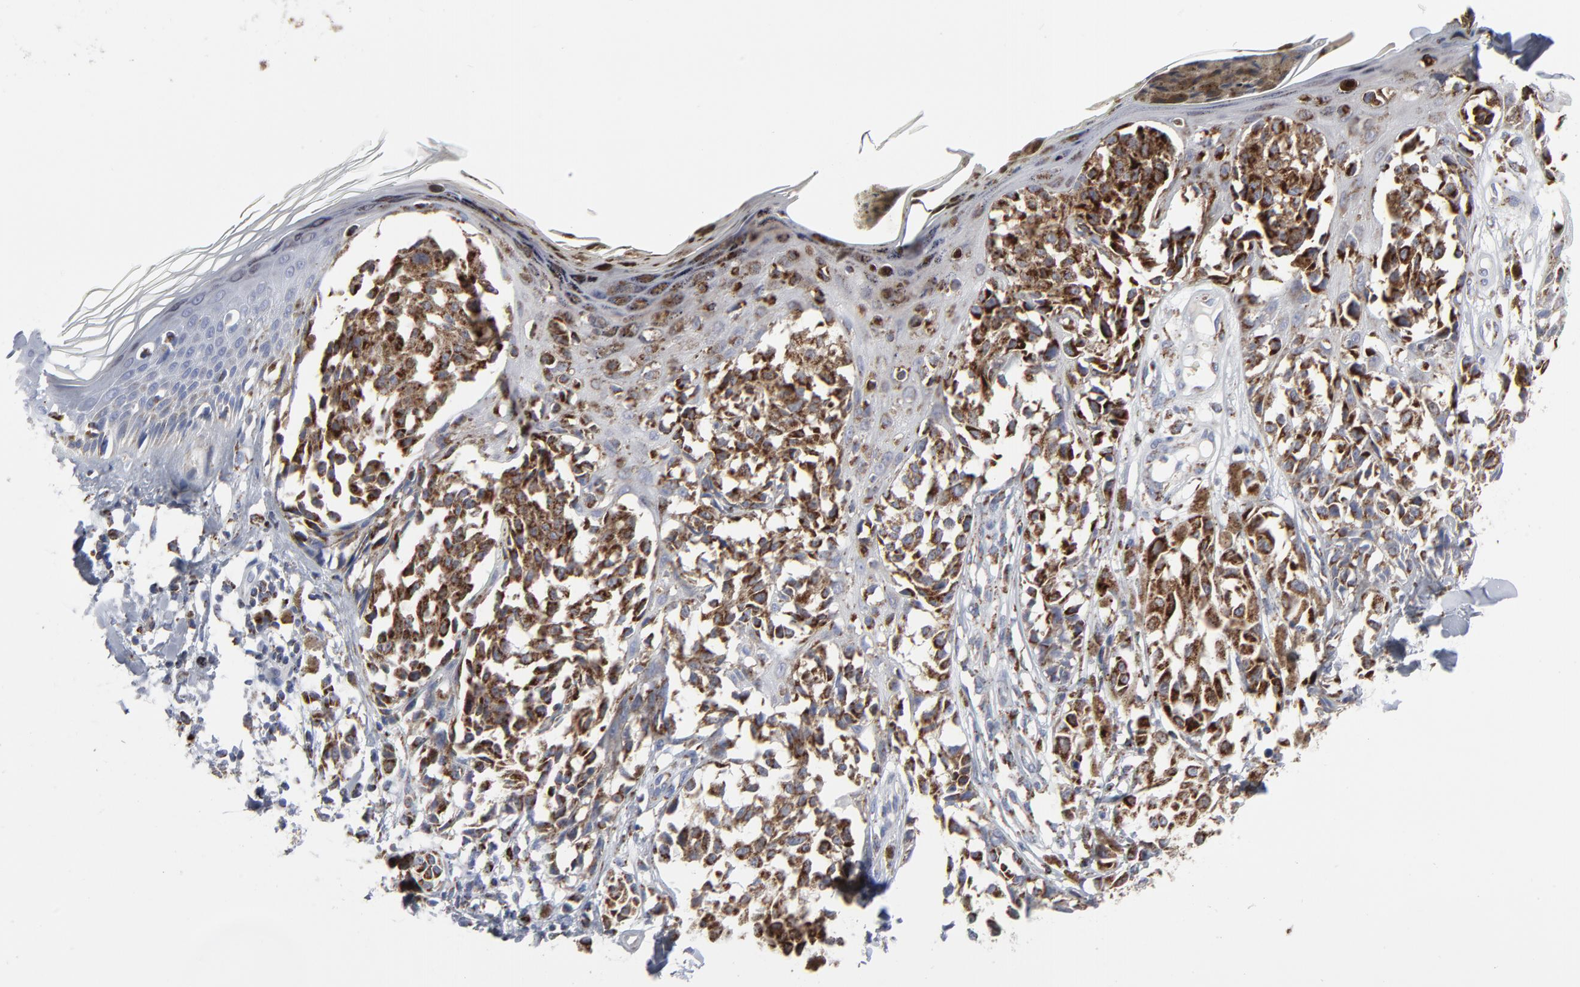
{"staining": {"intensity": "moderate", "quantity": ">75%", "location": "cytoplasmic/membranous"}, "tissue": "melanoma", "cell_type": "Tumor cells", "image_type": "cancer", "snomed": [{"axis": "morphology", "description": "Malignant melanoma, NOS"}, {"axis": "topography", "description": "Skin"}], "caption": "DAB (3,3'-diaminobenzidine) immunohistochemical staining of human melanoma displays moderate cytoplasmic/membranous protein expression in approximately >75% of tumor cells. The staining is performed using DAB brown chromogen to label protein expression. The nuclei are counter-stained blue using hematoxylin.", "gene": "TXNRD2", "patient": {"sex": "female", "age": 38}}